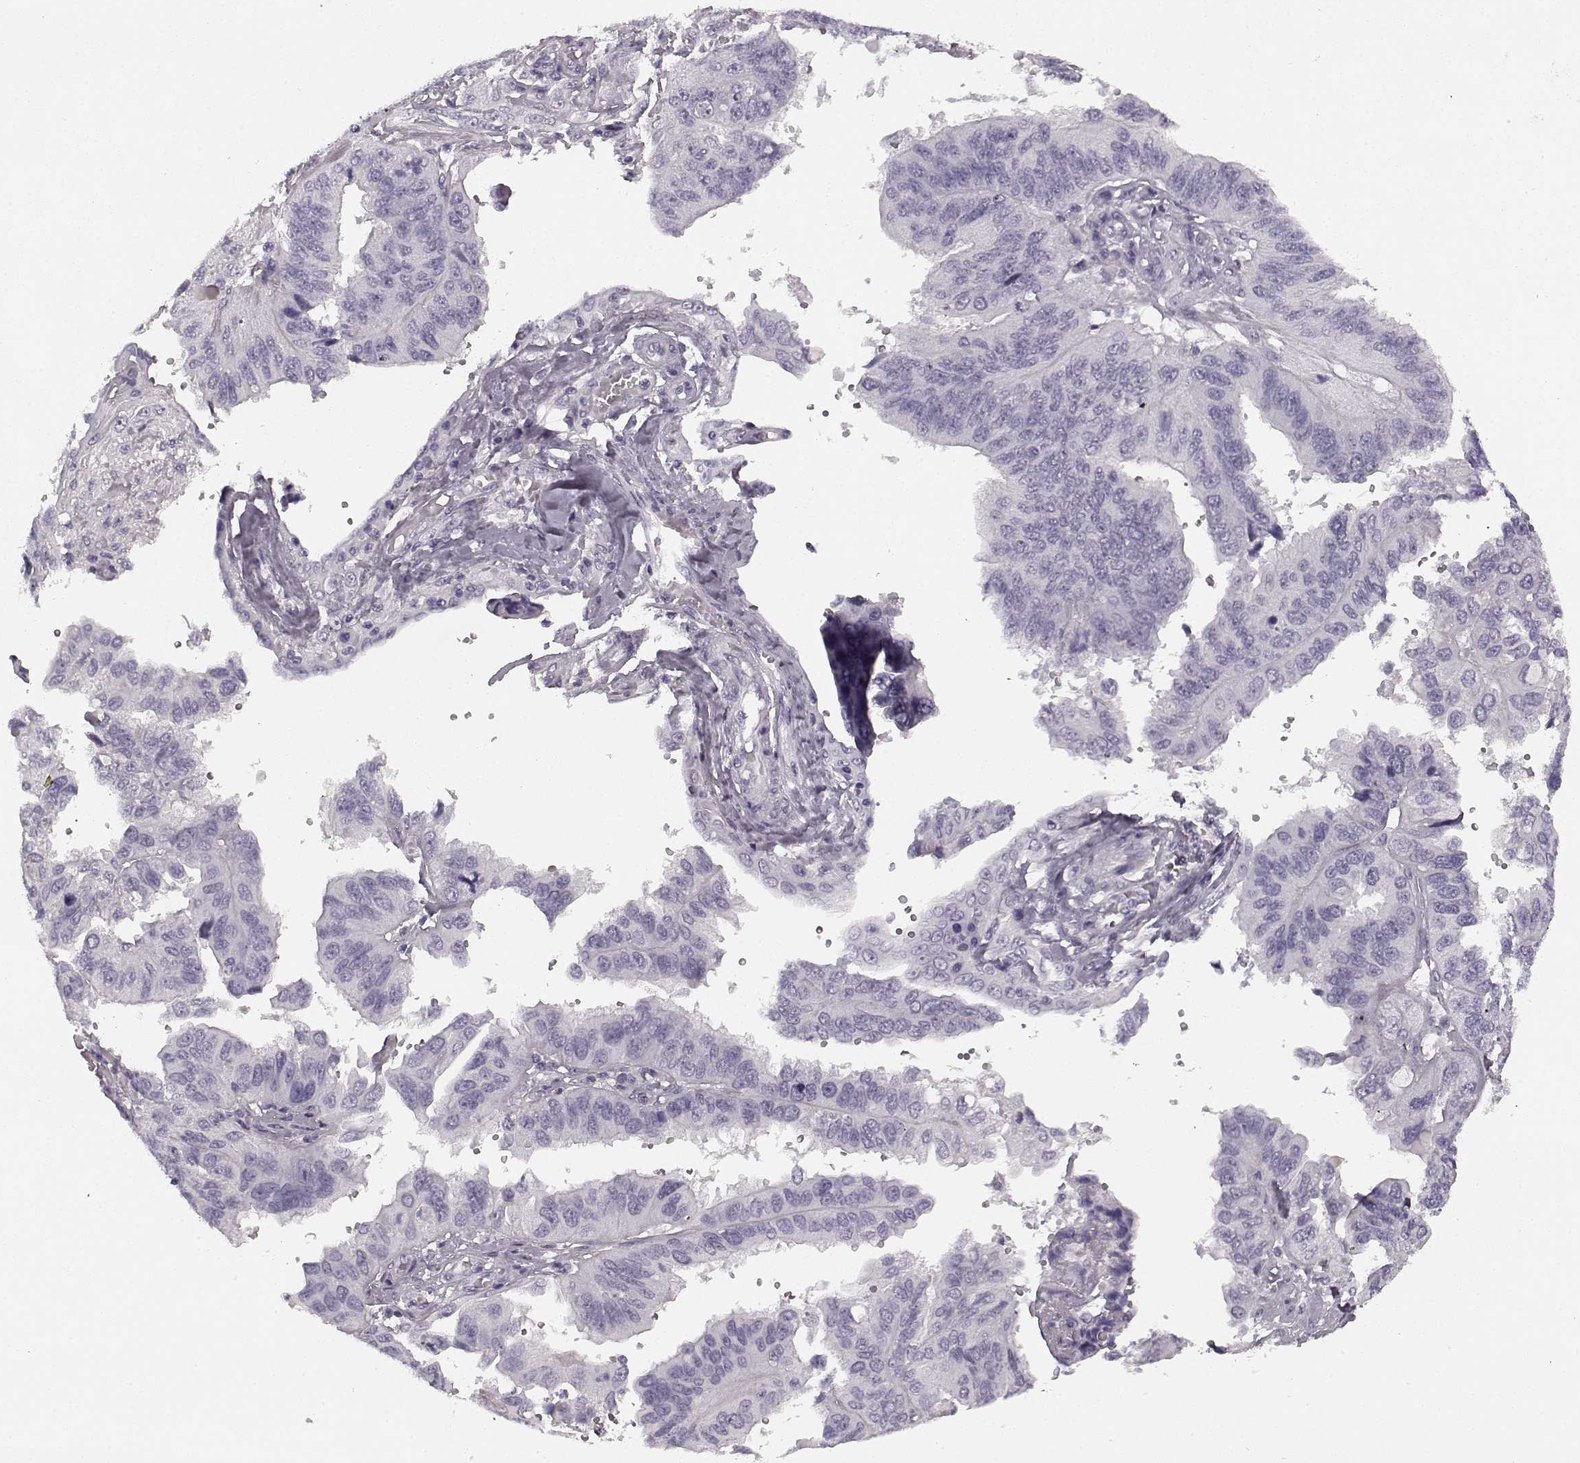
{"staining": {"intensity": "negative", "quantity": "none", "location": "none"}, "tissue": "ovarian cancer", "cell_type": "Tumor cells", "image_type": "cancer", "snomed": [{"axis": "morphology", "description": "Cystadenocarcinoma, serous, NOS"}, {"axis": "topography", "description": "Ovary"}], "caption": "Protein analysis of serous cystadenocarcinoma (ovarian) reveals no significant staining in tumor cells.", "gene": "TMPRSS15", "patient": {"sex": "female", "age": 79}}